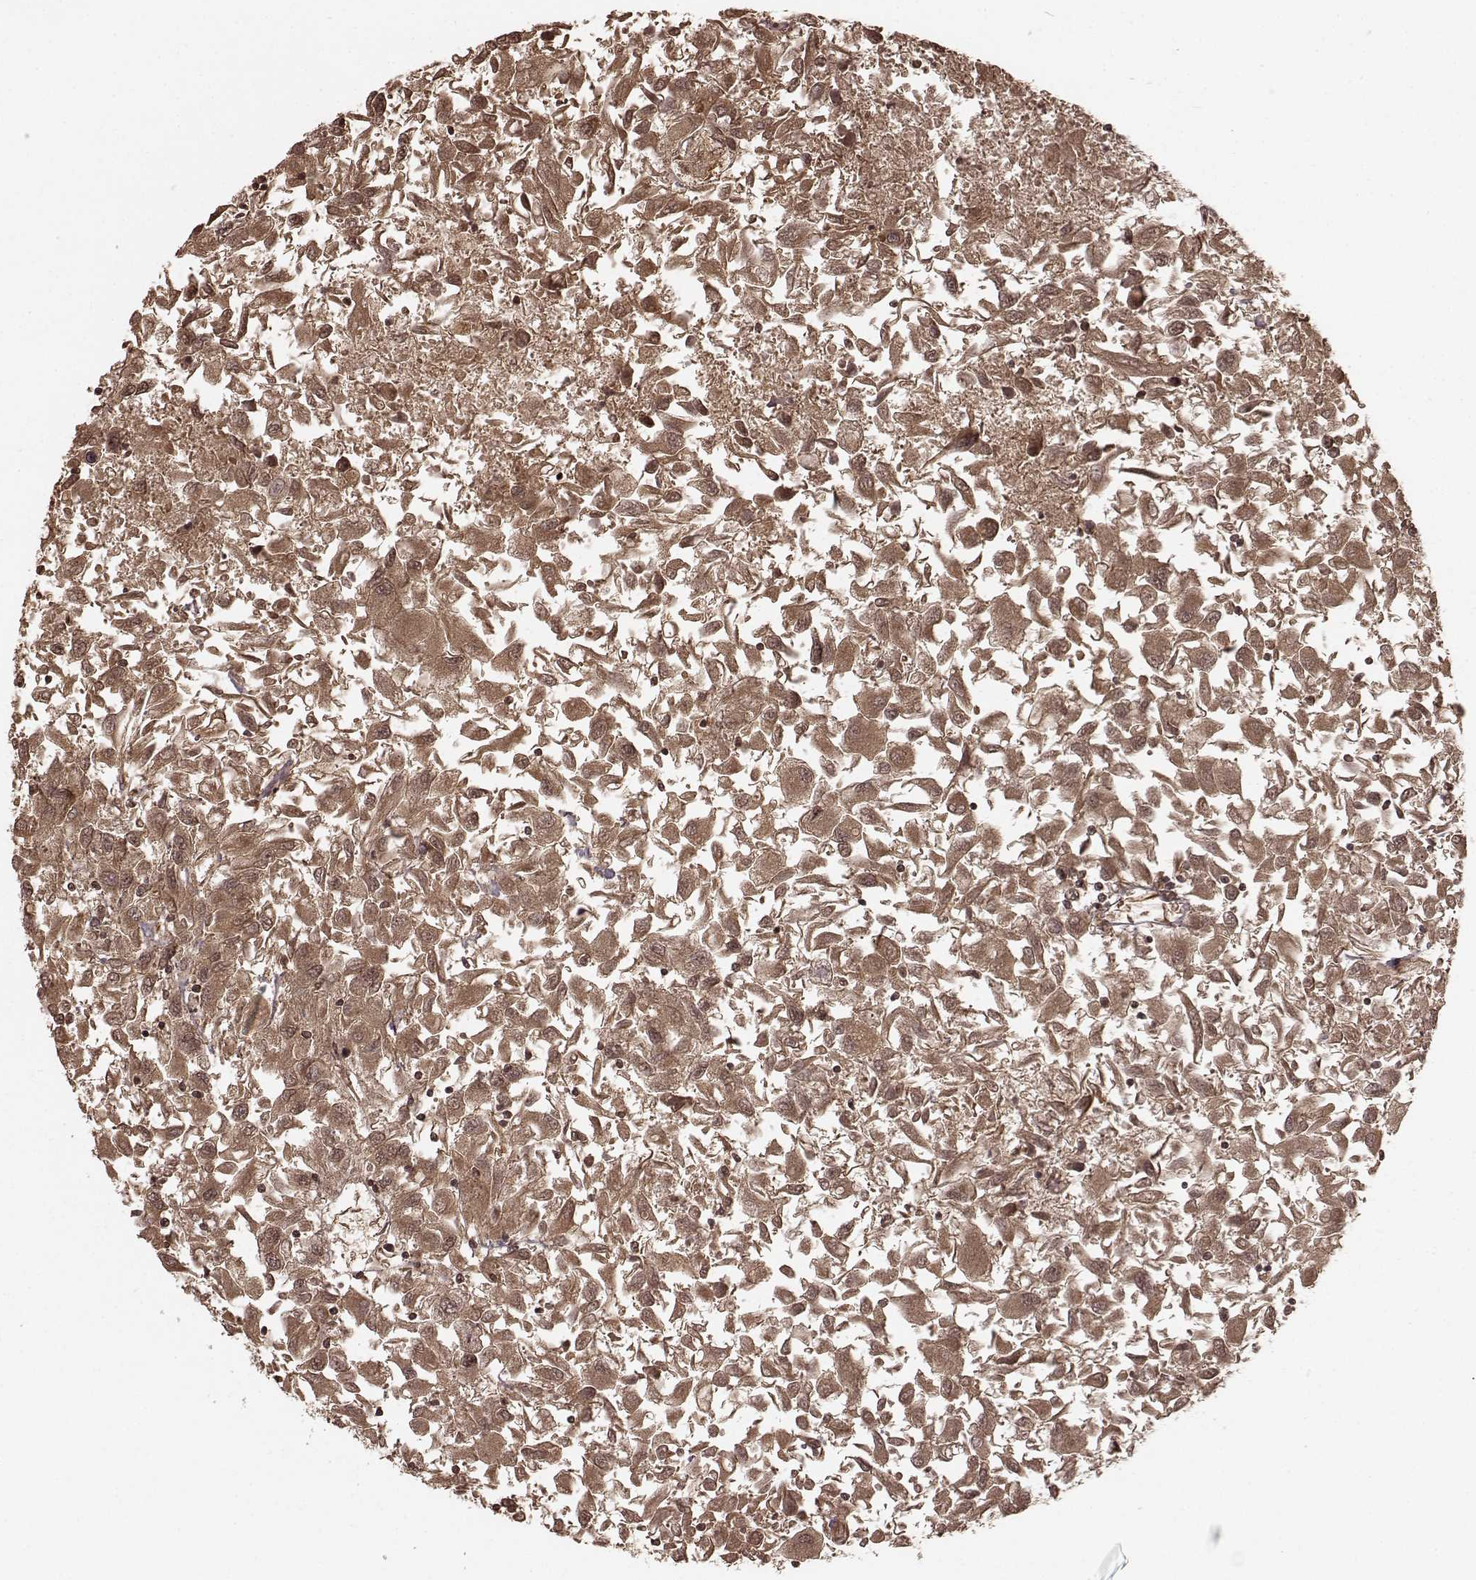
{"staining": {"intensity": "moderate", "quantity": ">75%", "location": "cytoplasmic/membranous,nuclear"}, "tissue": "renal cancer", "cell_type": "Tumor cells", "image_type": "cancer", "snomed": [{"axis": "morphology", "description": "Adenocarcinoma, NOS"}, {"axis": "topography", "description": "Kidney"}], "caption": "Immunohistochemistry photomicrograph of human renal adenocarcinoma stained for a protein (brown), which reveals medium levels of moderate cytoplasmic/membranous and nuclear expression in about >75% of tumor cells.", "gene": "GSS", "patient": {"sex": "female", "age": 76}}